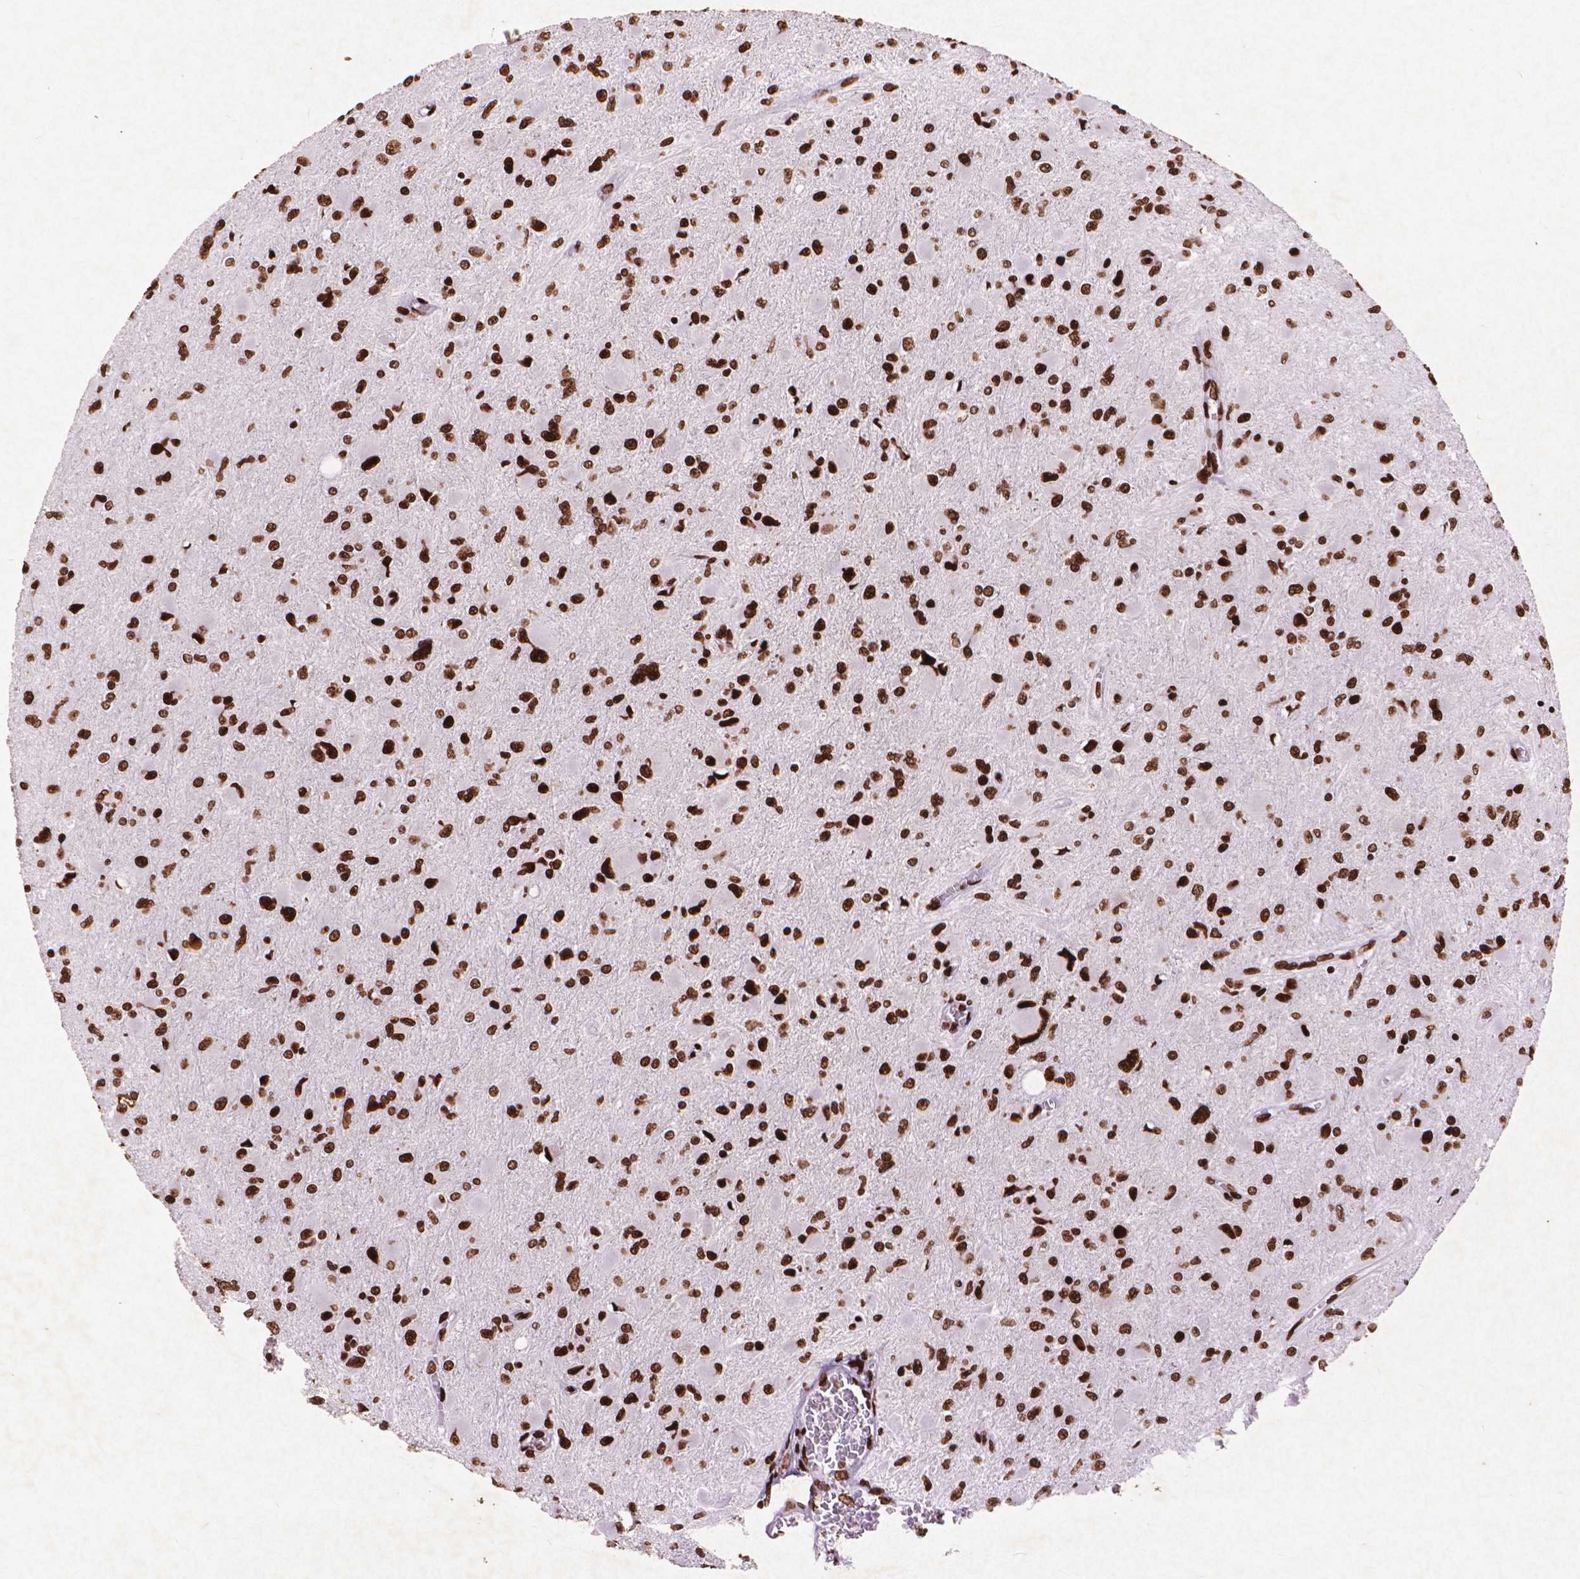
{"staining": {"intensity": "strong", "quantity": ">75%", "location": "nuclear"}, "tissue": "glioma", "cell_type": "Tumor cells", "image_type": "cancer", "snomed": [{"axis": "morphology", "description": "Glioma, malignant, High grade"}, {"axis": "topography", "description": "Cerebral cortex"}], "caption": "Human malignant glioma (high-grade) stained with a brown dye shows strong nuclear positive positivity in approximately >75% of tumor cells.", "gene": "CITED2", "patient": {"sex": "female", "age": 36}}